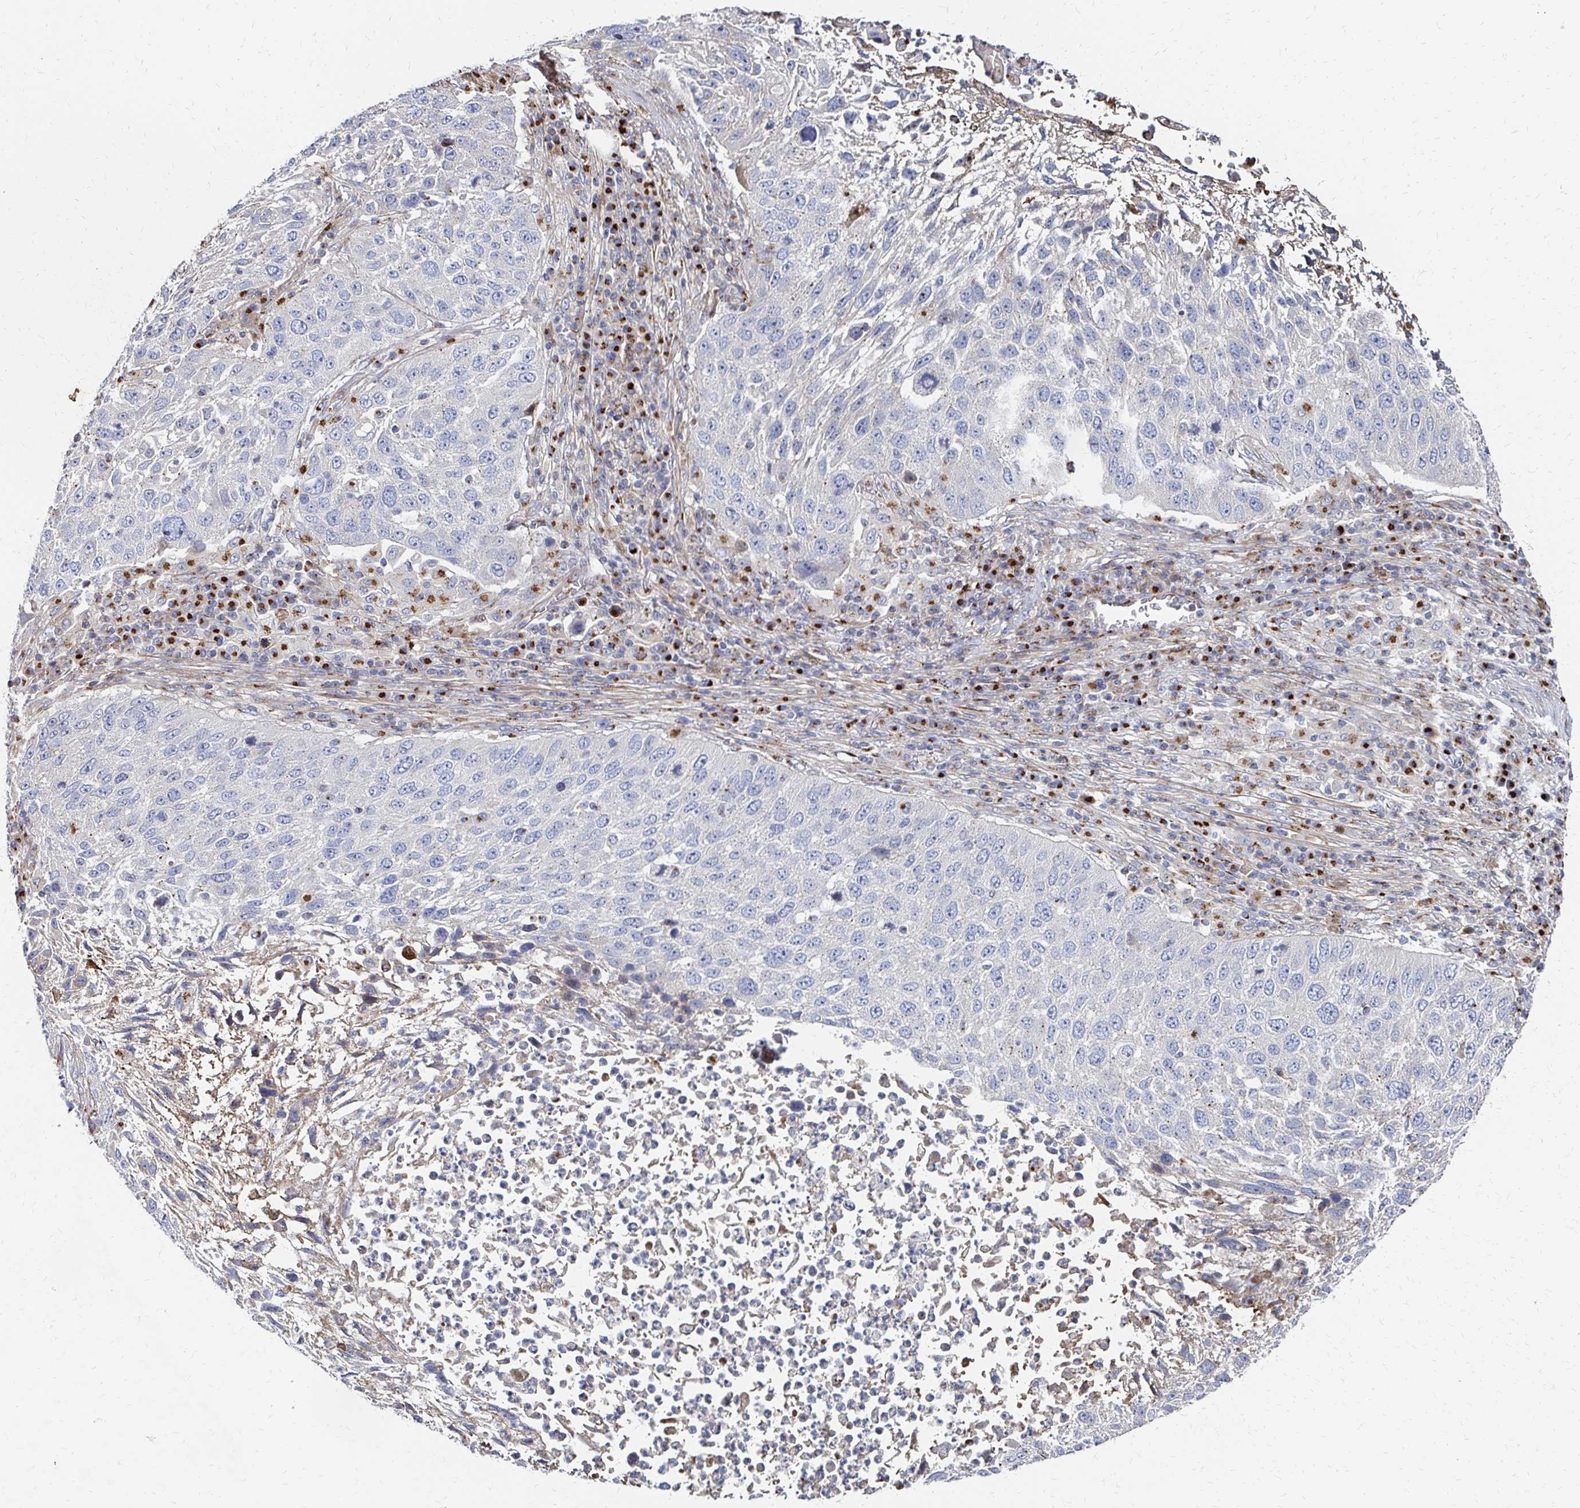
{"staining": {"intensity": "negative", "quantity": "none", "location": "none"}, "tissue": "lung cancer", "cell_type": "Tumor cells", "image_type": "cancer", "snomed": [{"axis": "morphology", "description": "Normal morphology"}, {"axis": "morphology", "description": "Squamous cell carcinoma, NOS"}, {"axis": "topography", "description": "Lymph node"}, {"axis": "topography", "description": "Lung"}], "caption": "Immunohistochemistry of squamous cell carcinoma (lung) shows no staining in tumor cells.", "gene": "MAN1A1", "patient": {"sex": "male", "age": 67}}